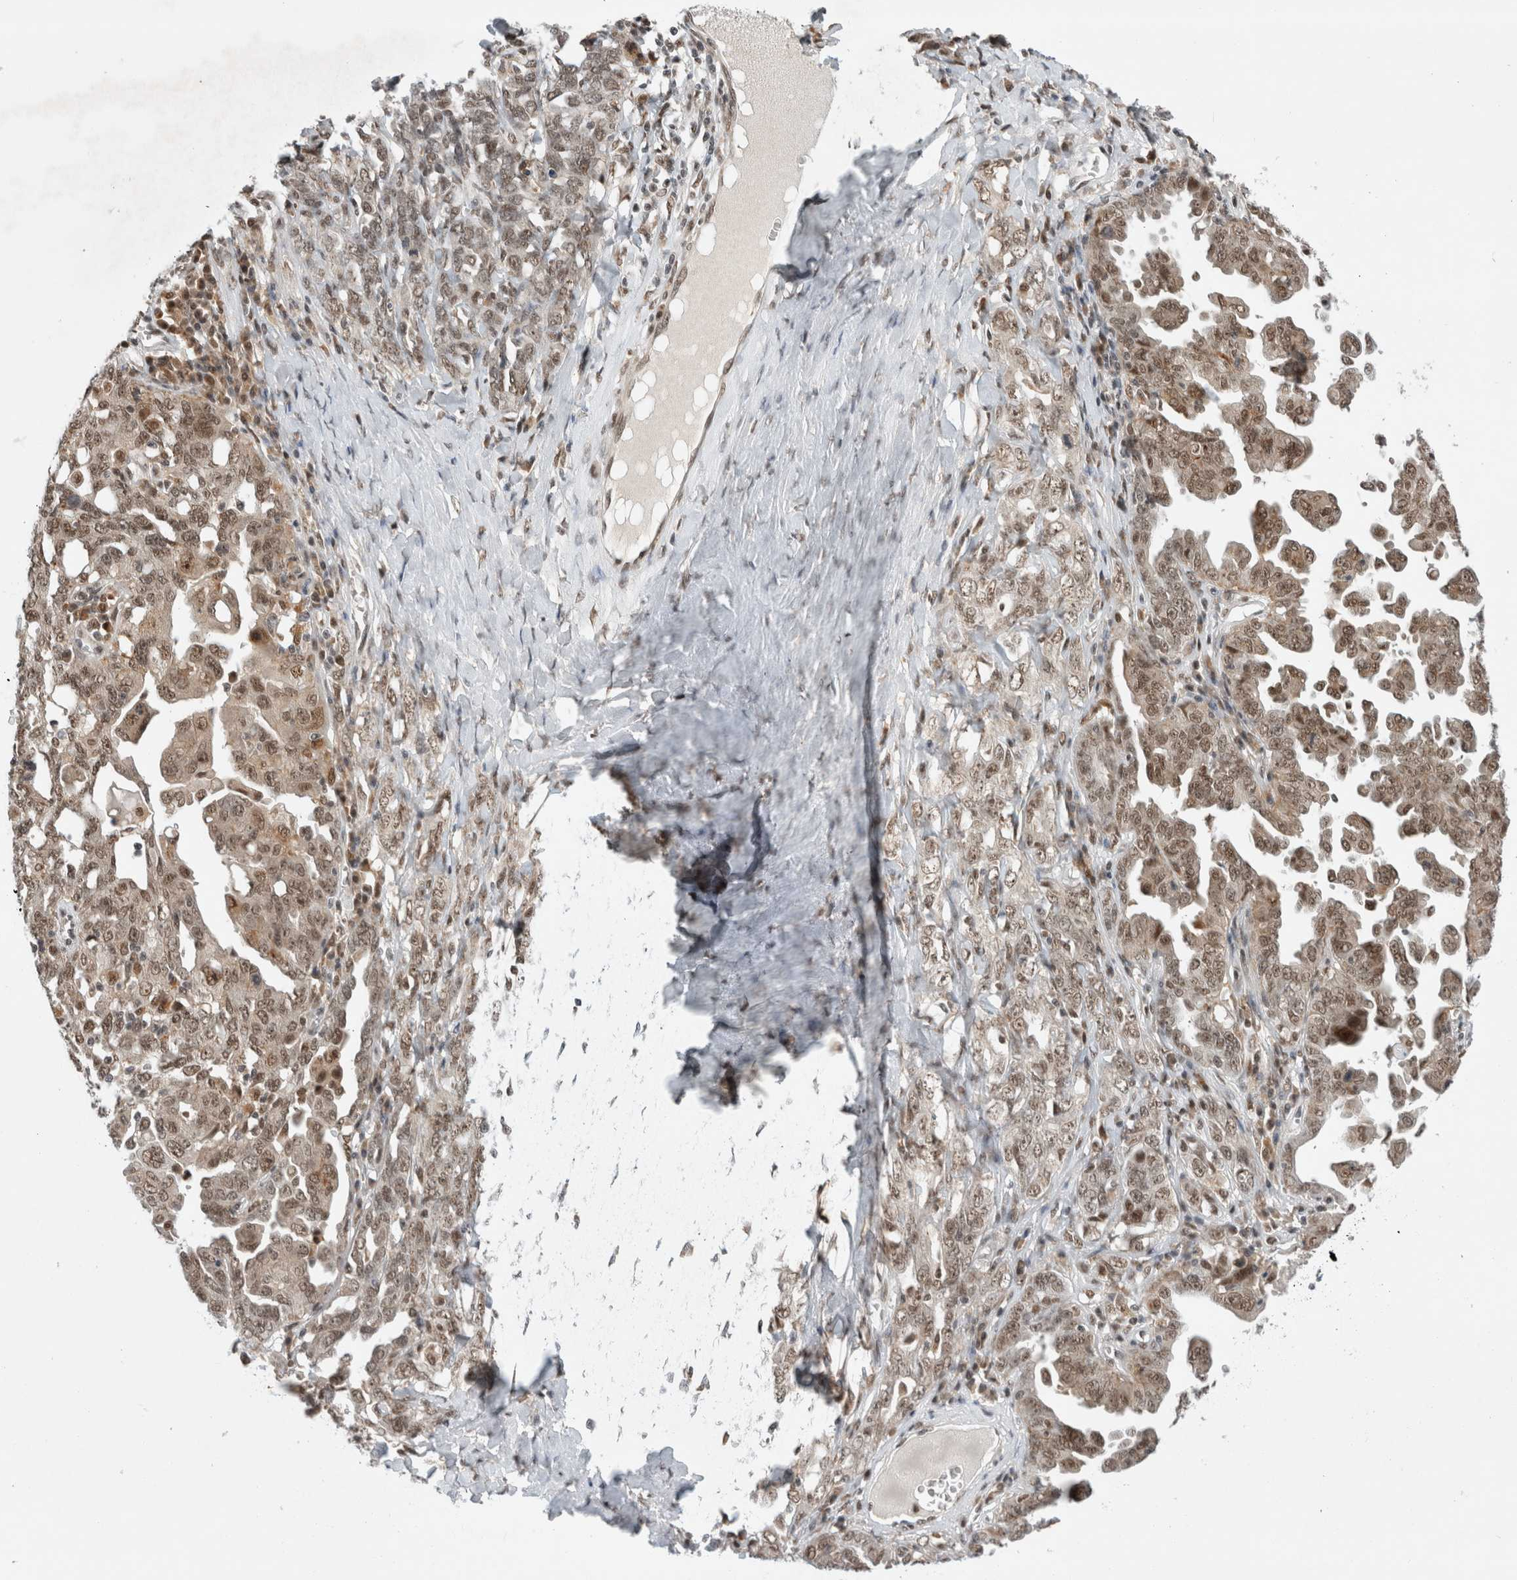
{"staining": {"intensity": "moderate", "quantity": ">75%", "location": "nuclear"}, "tissue": "ovarian cancer", "cell_type": "Tumor cells", "image_type": "cancer", "snomed": [{"axis": "morphology", "description": "Carcinoma, endometroid"}, {"axis": "topography", "description": "Ovary"}], "caption": "Tumor cells show medium levels of moderate nuclear positivity in about >75% of cells in ovarian endometroid carcinoma.", "gene": "NCAPG2", "patient": {"sex": "female", "age": 62}}